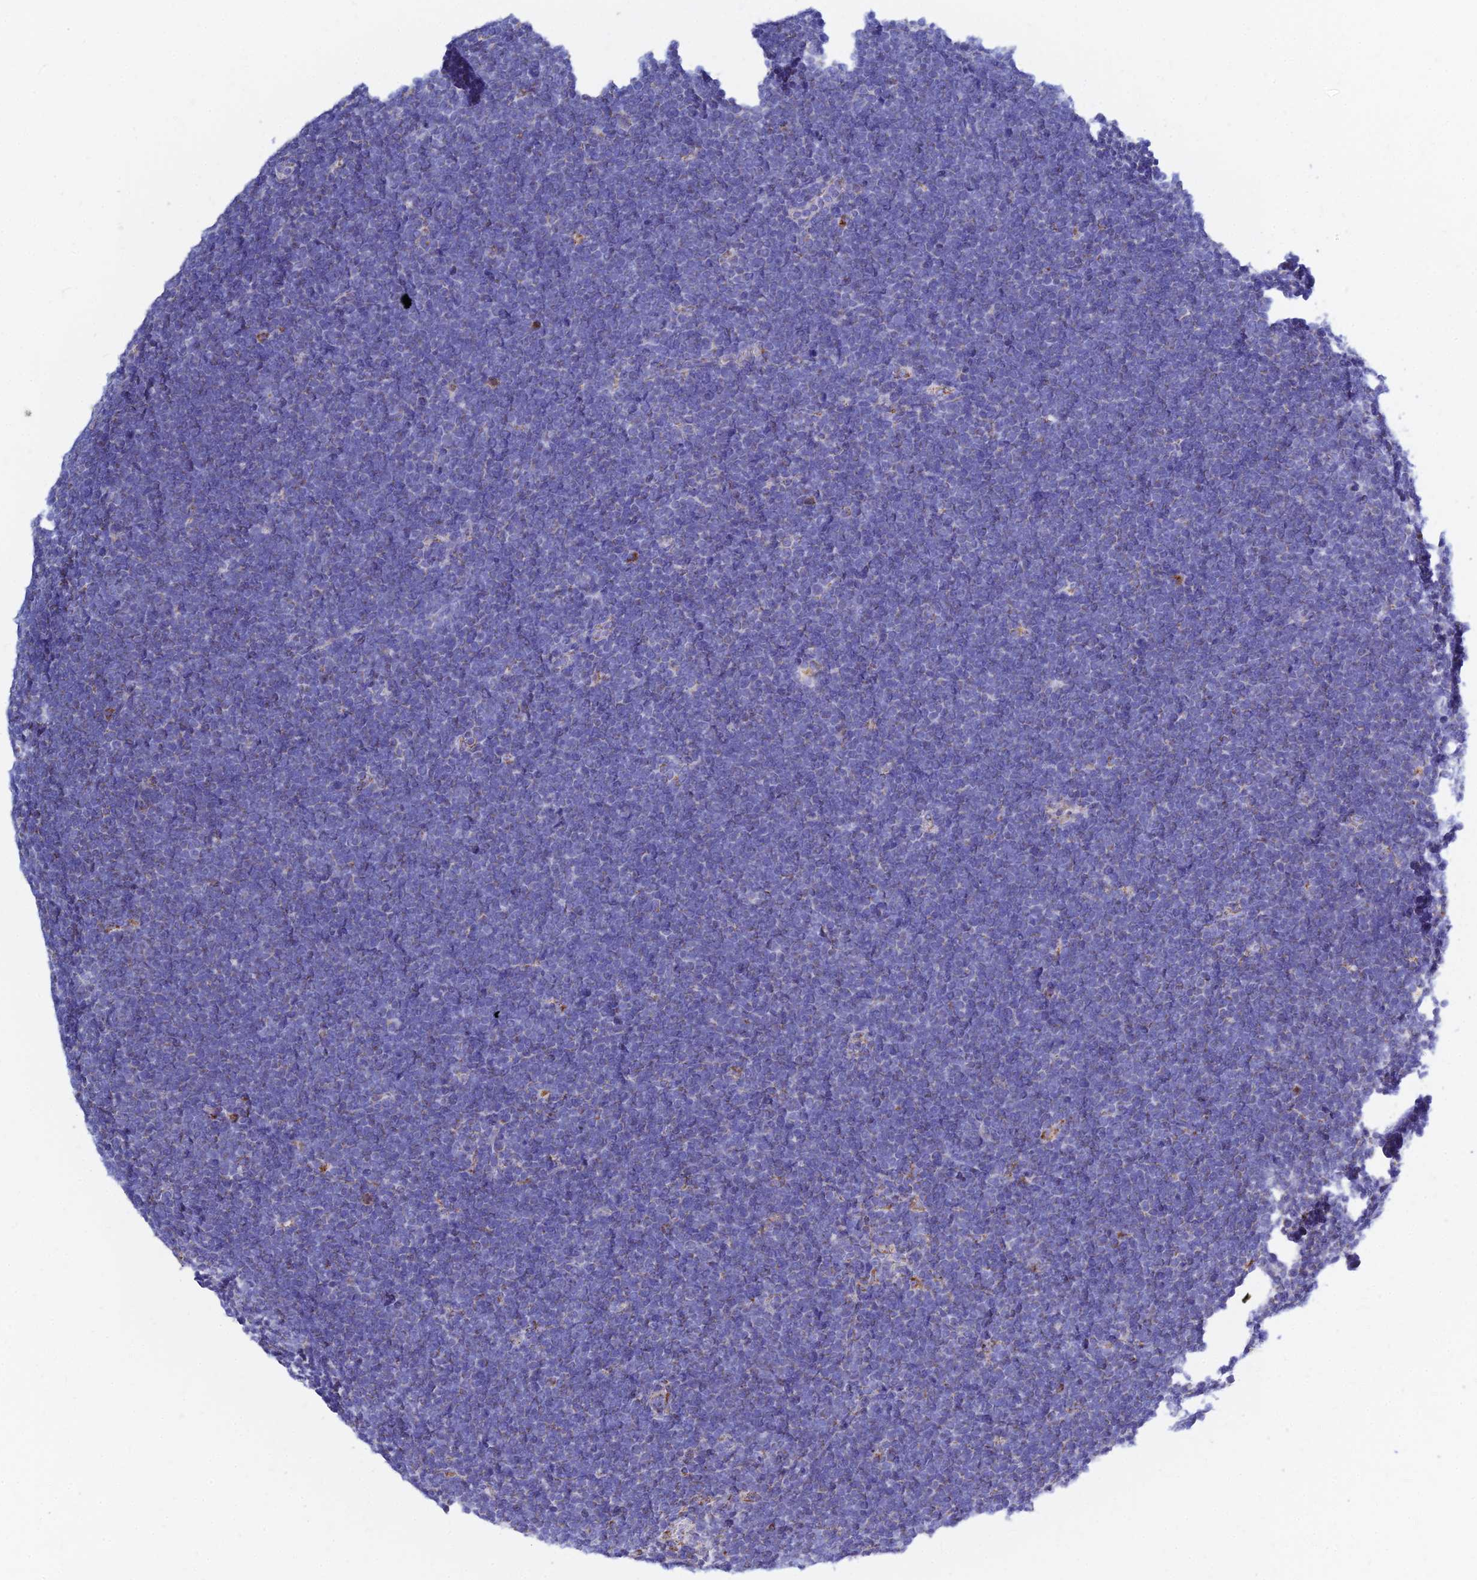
{"staining": {"intensity": "negative", "quantity": "none", "location": "none"}, "tissue": "lymphoma", "cell_type": "Tumor cells", "image_type": "cancer", "snomed": [{"axis": "morphology", "description": "Malignant lymphoma, non-Hodgkin's type, High grade"}, {"axis": "topography", "description": "Lymph node"}], "caption": "Immunohistochemical staining of human malignant lymphoma, non-Hodgkin's type (high-grade) reveals no significant expression in tumor cells.", "gene": "MGST1", "patient": {"sex": "male", "age": 13}}